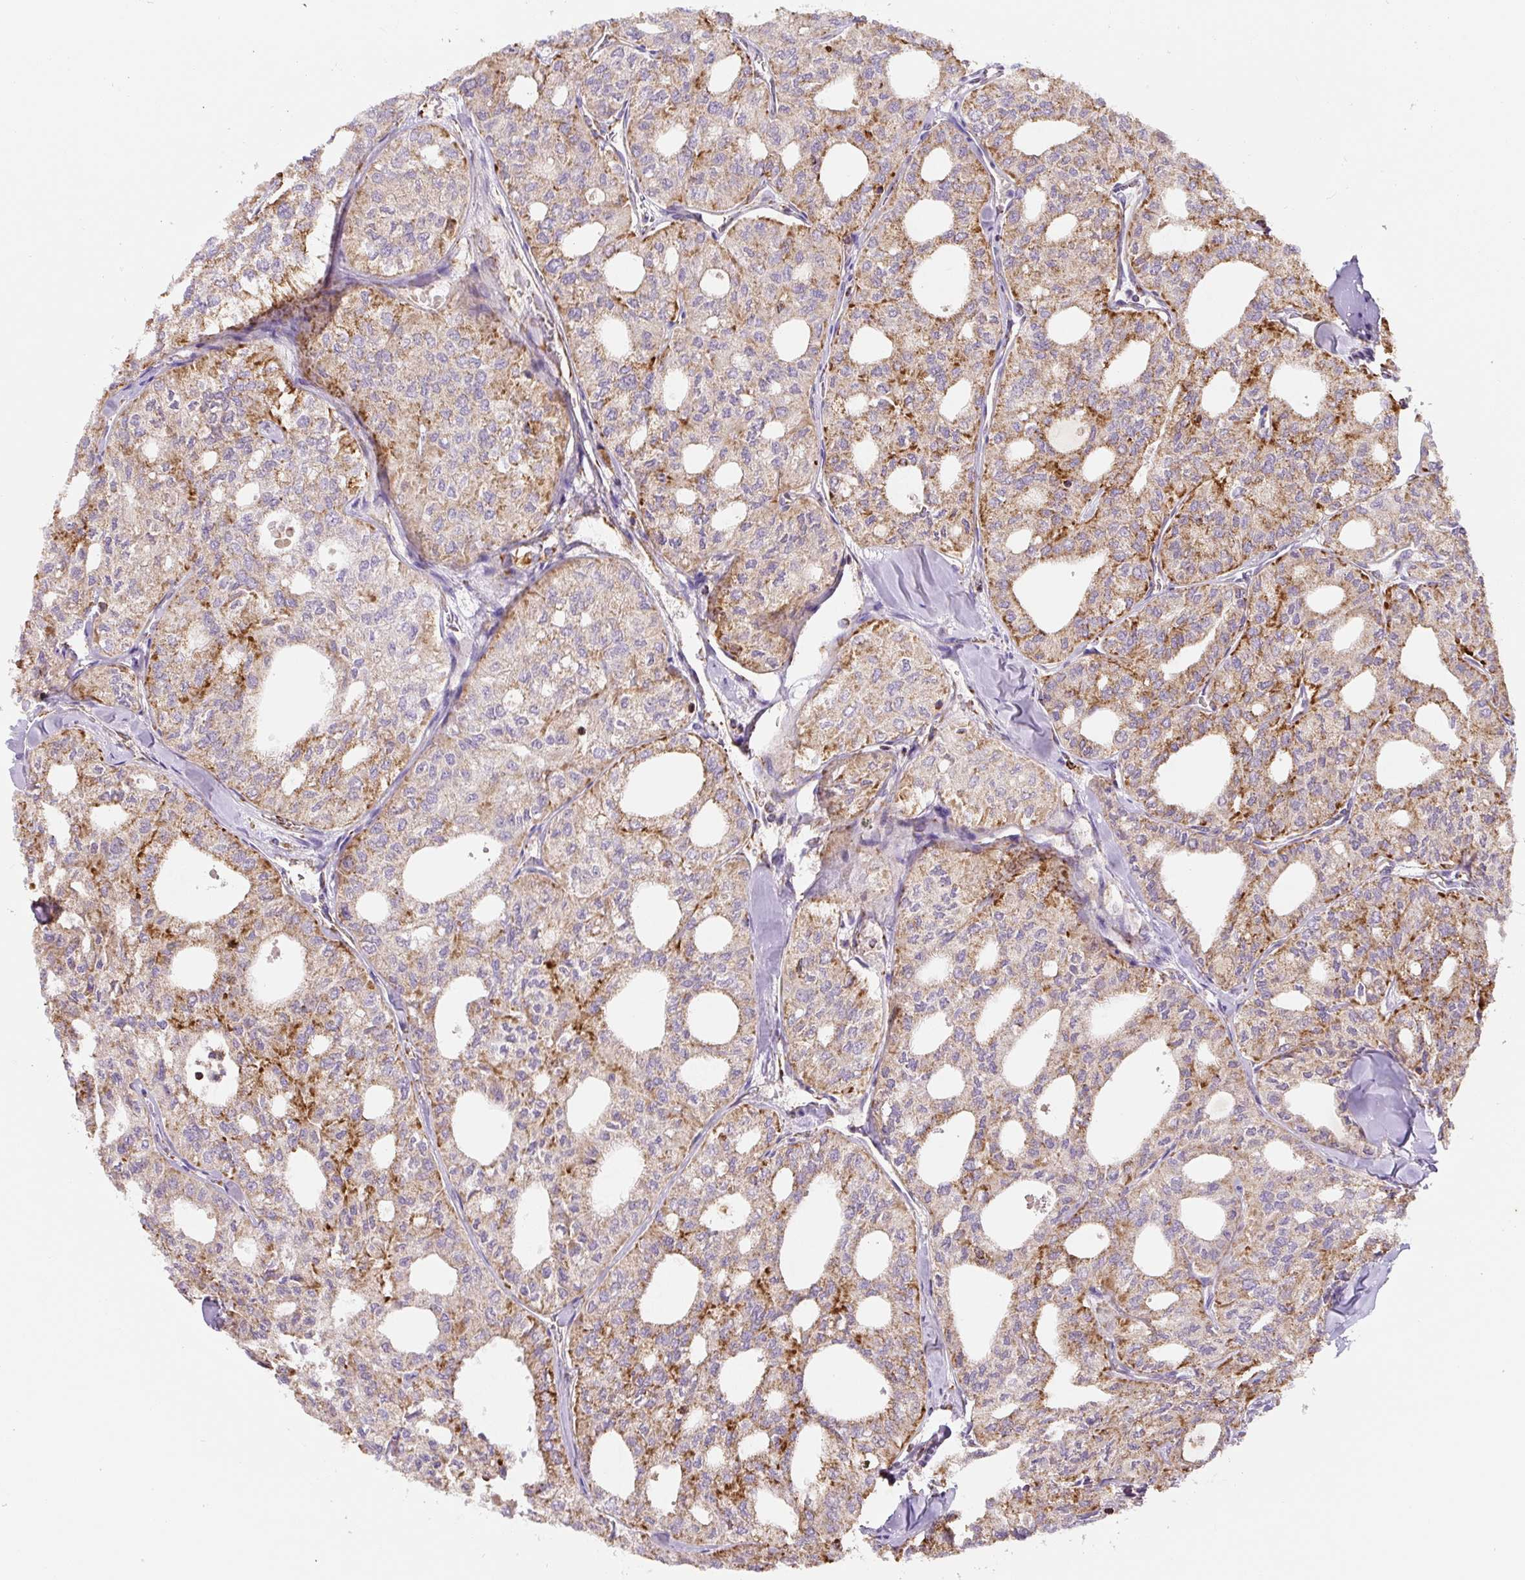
{"staining": {"intensity": "moderate", "quantity": "25%-75%", "location": "cytoplasmic/membranous"}, "tissue": "thyroid cancer", "cell_type": "Tumor cells", "image_type": "cancer", "snomed": [{"axis": "morphology", "description": "Follicular adenoma carcinoma, NOS"}, {"axis": "topography", "description": "Thyroid gland"}], "caption": "Immunohistochemistry histopathology image of neoplastic tissue: human thyroid cancer (follicular adenoma carcinoma) stained using immunohistochemistry (IHC) displays medium levels of moderate protein expression localized specifically in the cytoplasmic/membranous of tumor cells, appearing as a cytoplasmic/membranous brown color.", "gene": "MT-CO2", "patient": {"sex": "male", "age": 75}}